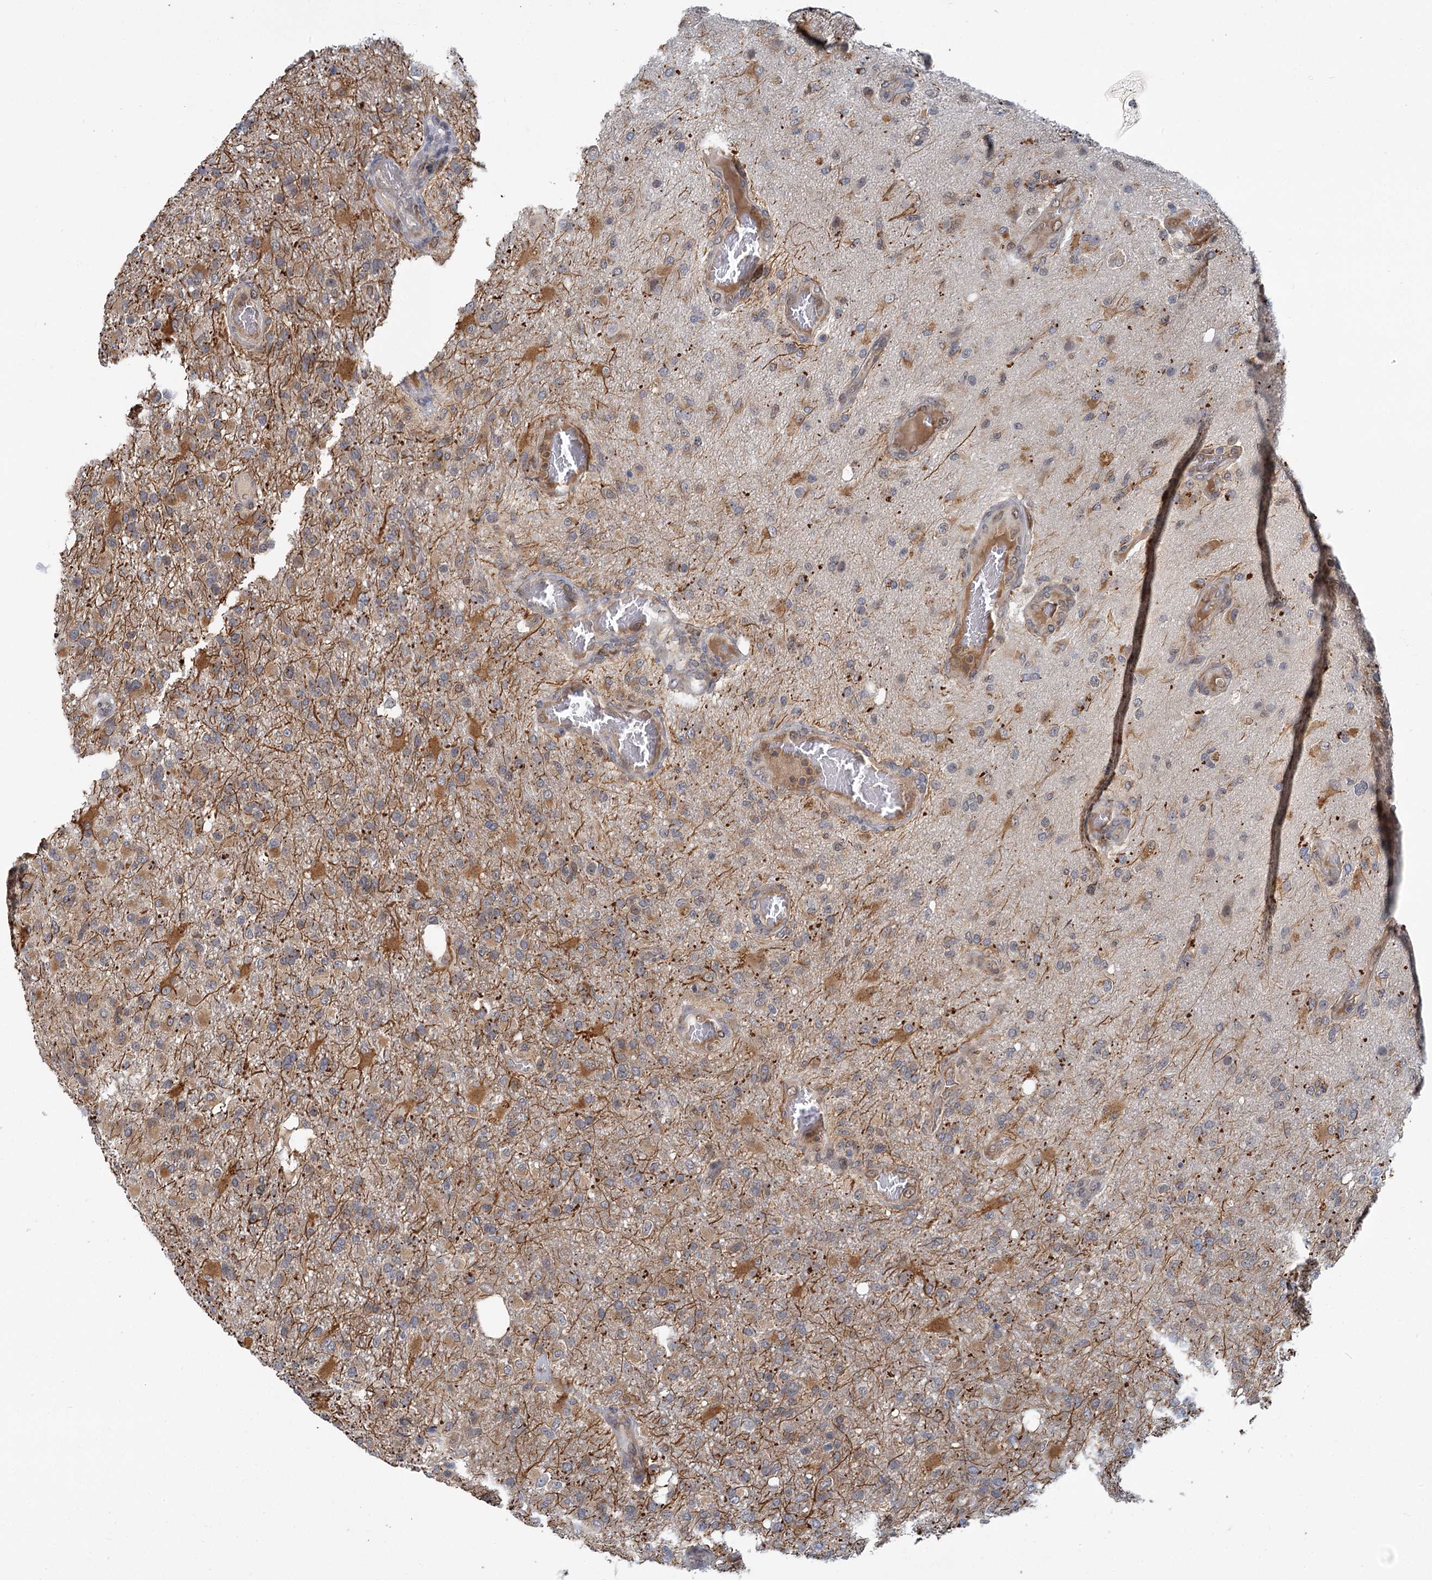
{"staining": {"intensity": "weak", "quantity": "<25%", "location": "cytoplasmic/membranous"}, "tissue": "glioma", "cell_type": "Tumor cells", "image_type": "cancer", "snomed": [{"axis": "morphology", "description": "Glioma, malignant, High grade"}, {"axis": "topography", "description": "Brain"}], "caption": "The image displays no staining of tumor cells in high-grade glioma (malignant). Nuclei are stained in blue.", "gene": "APBA2", "patient": {"sex": "female", "age": 74}}